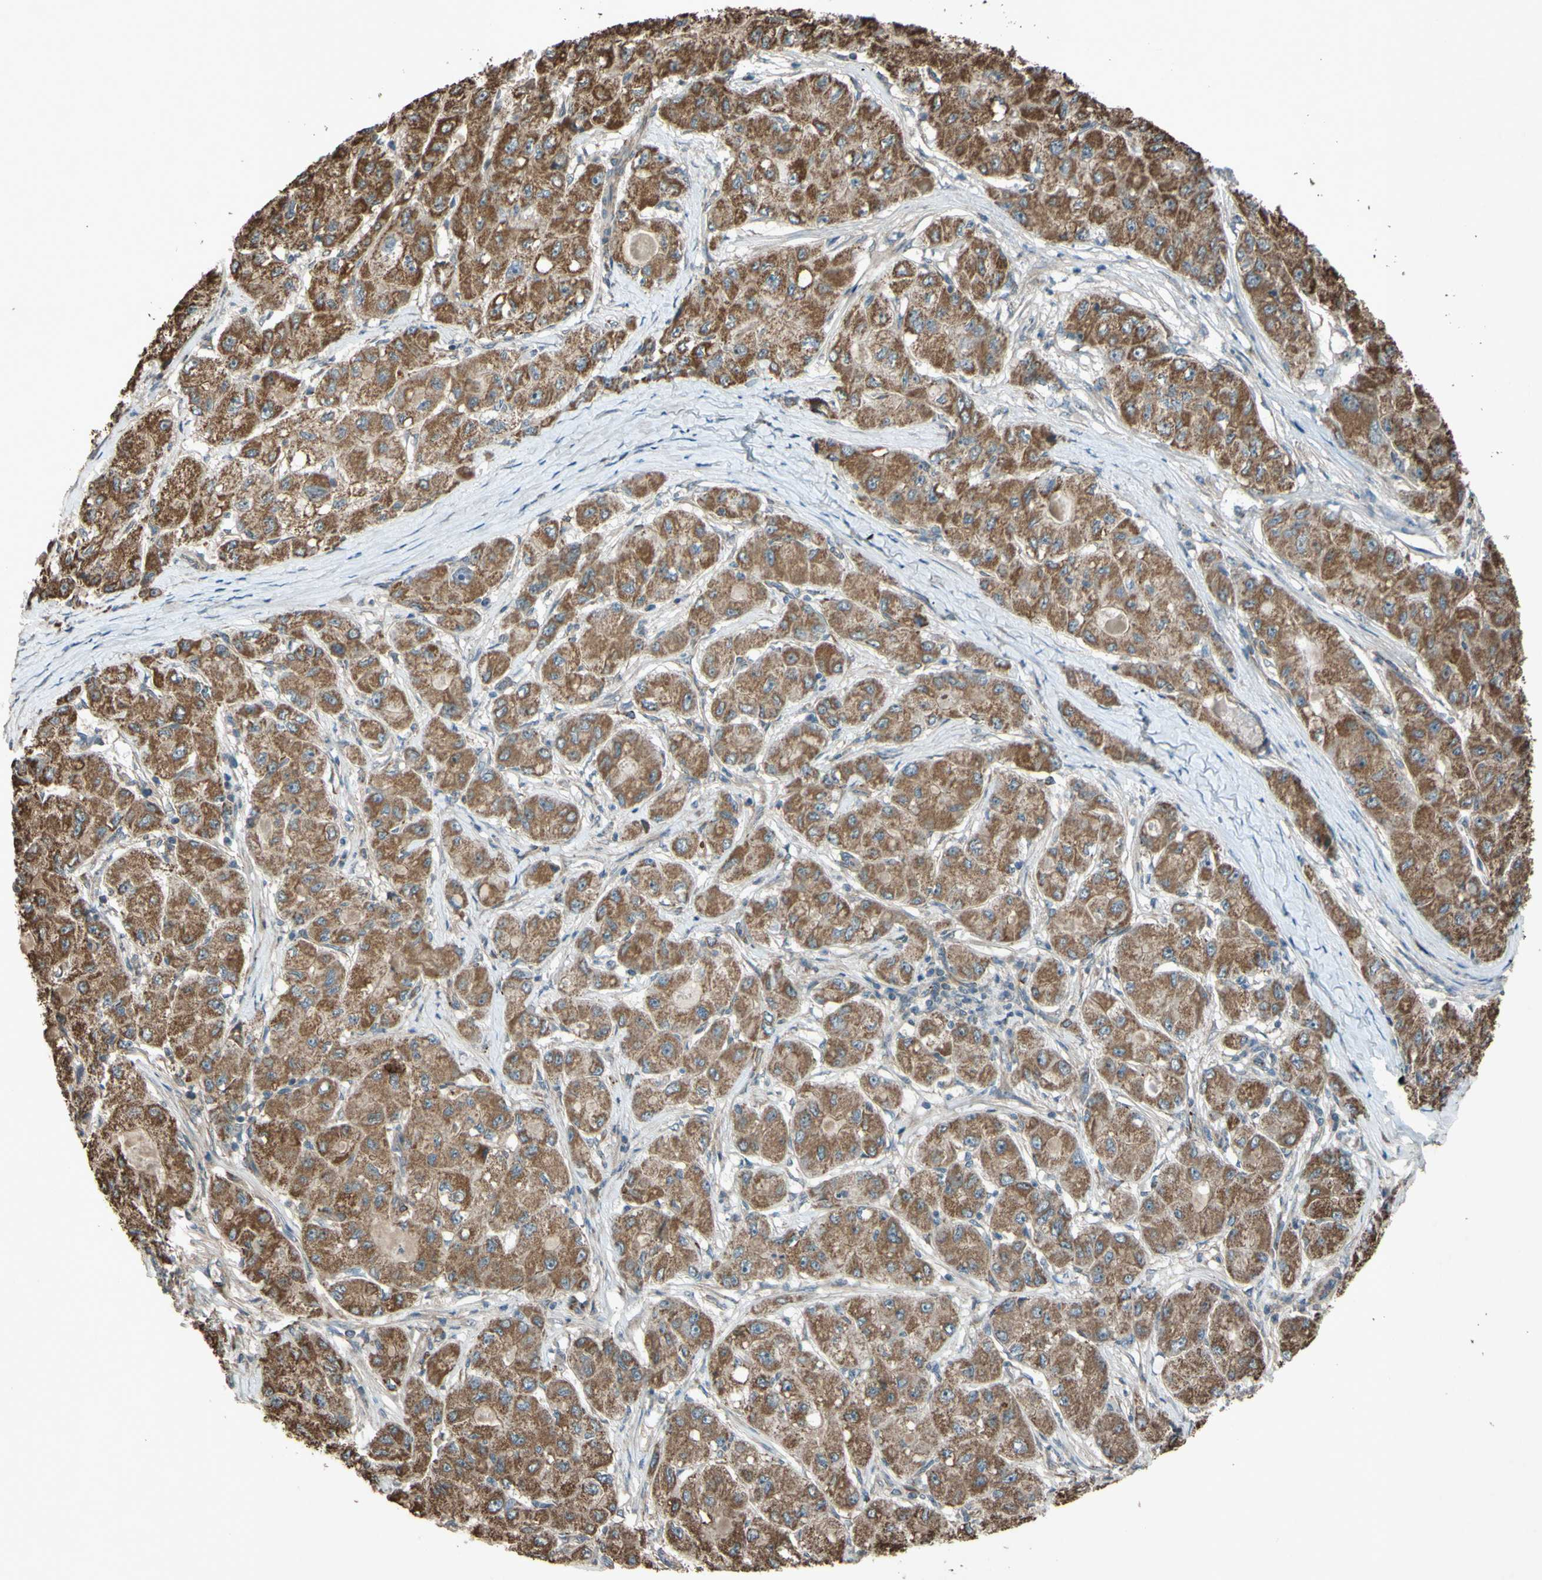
{"staining": {"intensity": "moderate", "quantity": ">75%", "location": "cytoplasmic/membranous"}, "tissue": "liver cancer", "cell_type": "Tumor cells", "image_type": "cancer", "snomed": [{"axis": "morphology", "description": "Carcinoma, Hepatocellular, NOS"}, {"axis": "topography", "description": "Liver"}], "caption": "Immunohistochemistry (IHC) (DAB) staining of hepatocellular carcinoma (liver) demonstrates moderate cytoplasmic/membranous protein staining in approximately >75% of tumor cells.", "gene": "ACOT8", "patient": {"sex": "male", "age": 80}}